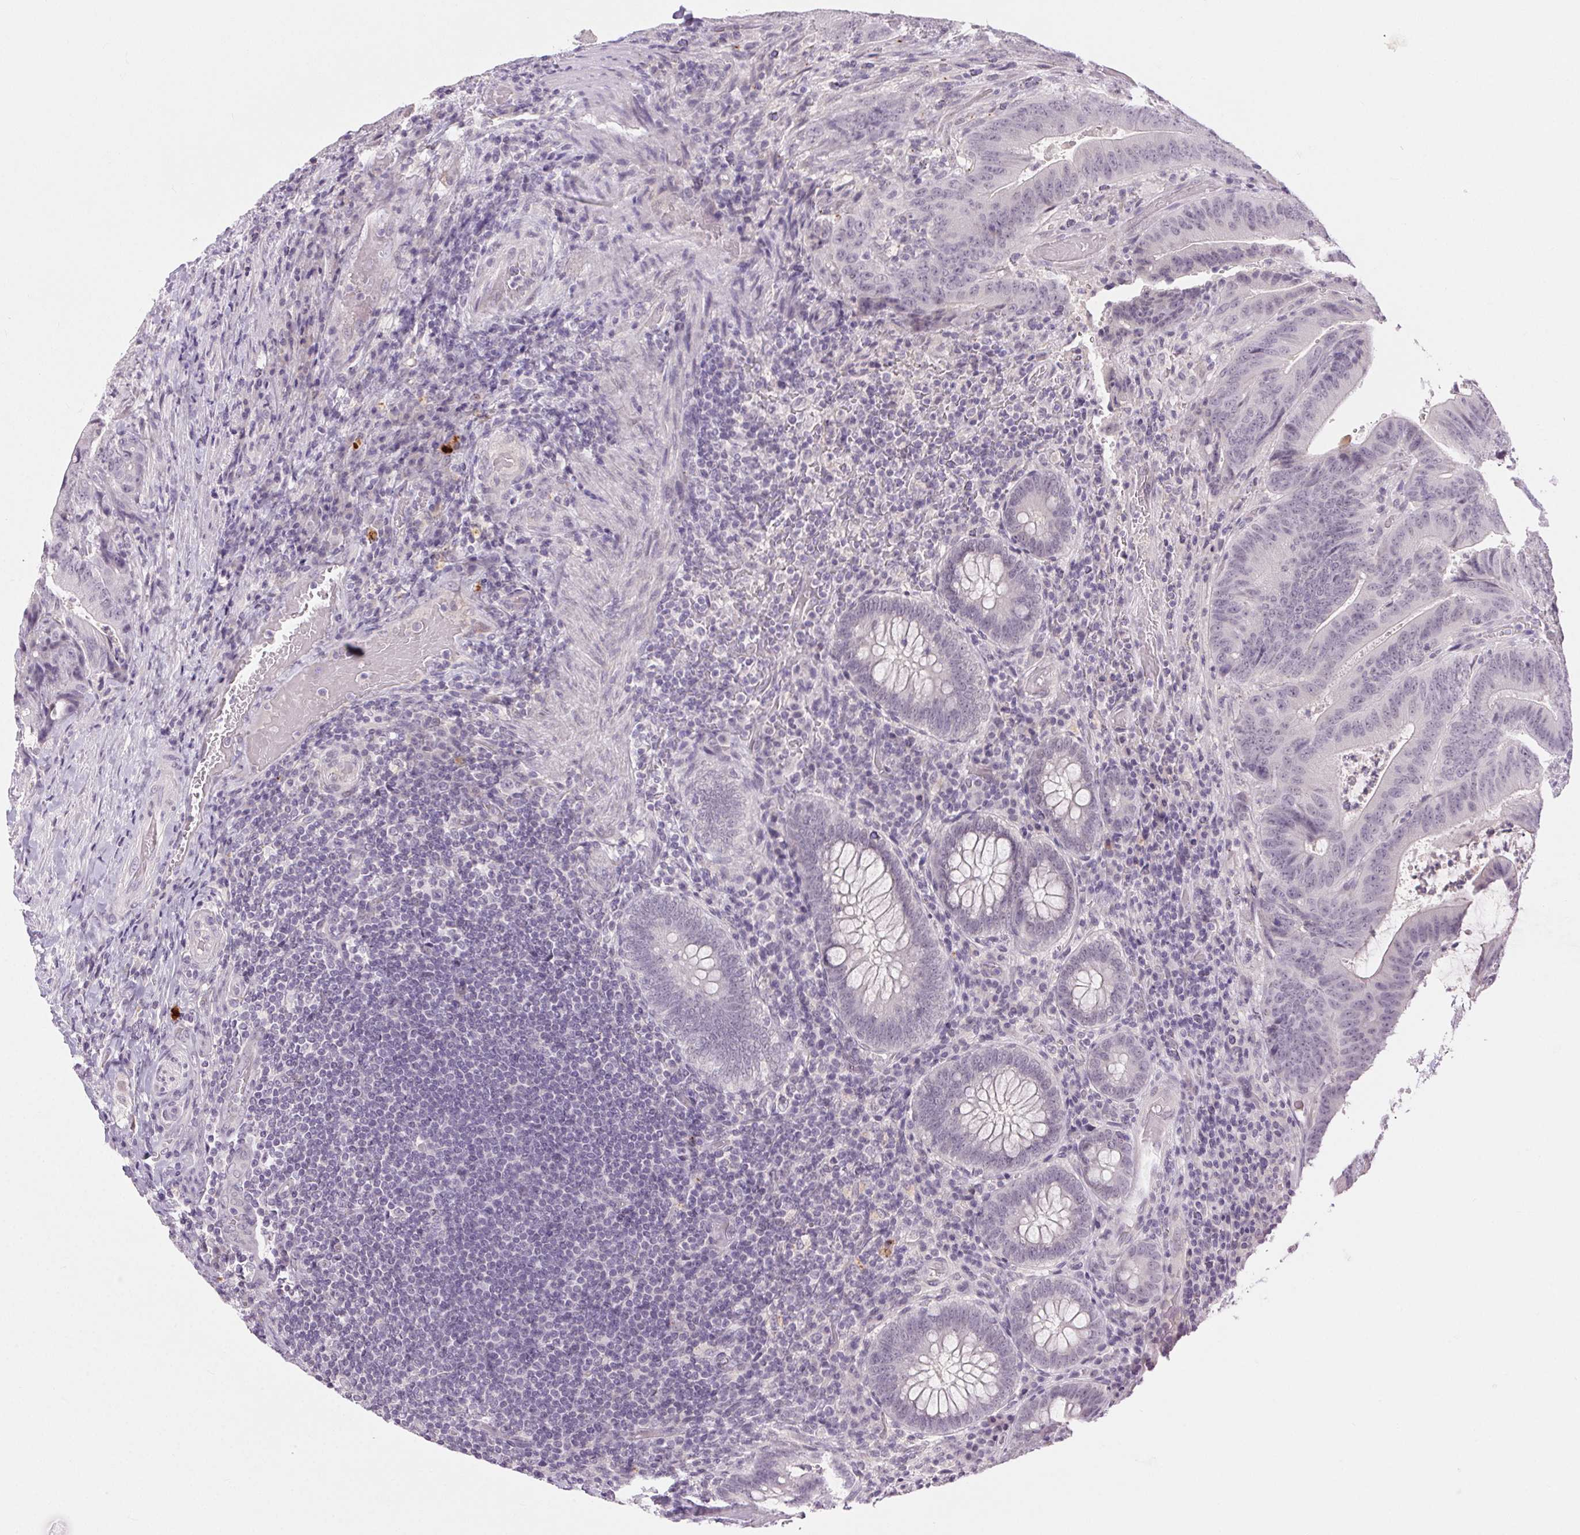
{"staining": {"intensity": "negative", "quantity": "none", "location": "none"}, "tissue": "colorectal cancer", "cell_type": "Tumor cells", "image_type": "cancer", "snomed": [{"axis": "morphology", "description": "Adenocarcinoma, NOS"}, {"axis": "topography", "description": "Colon"}], "caption": "The image displays no significant positivity in tumor cells of colorectal cancer (adenocarcinoma).", "gene": "FAM168A", "patient": {"sex": "female", "age": 43}}